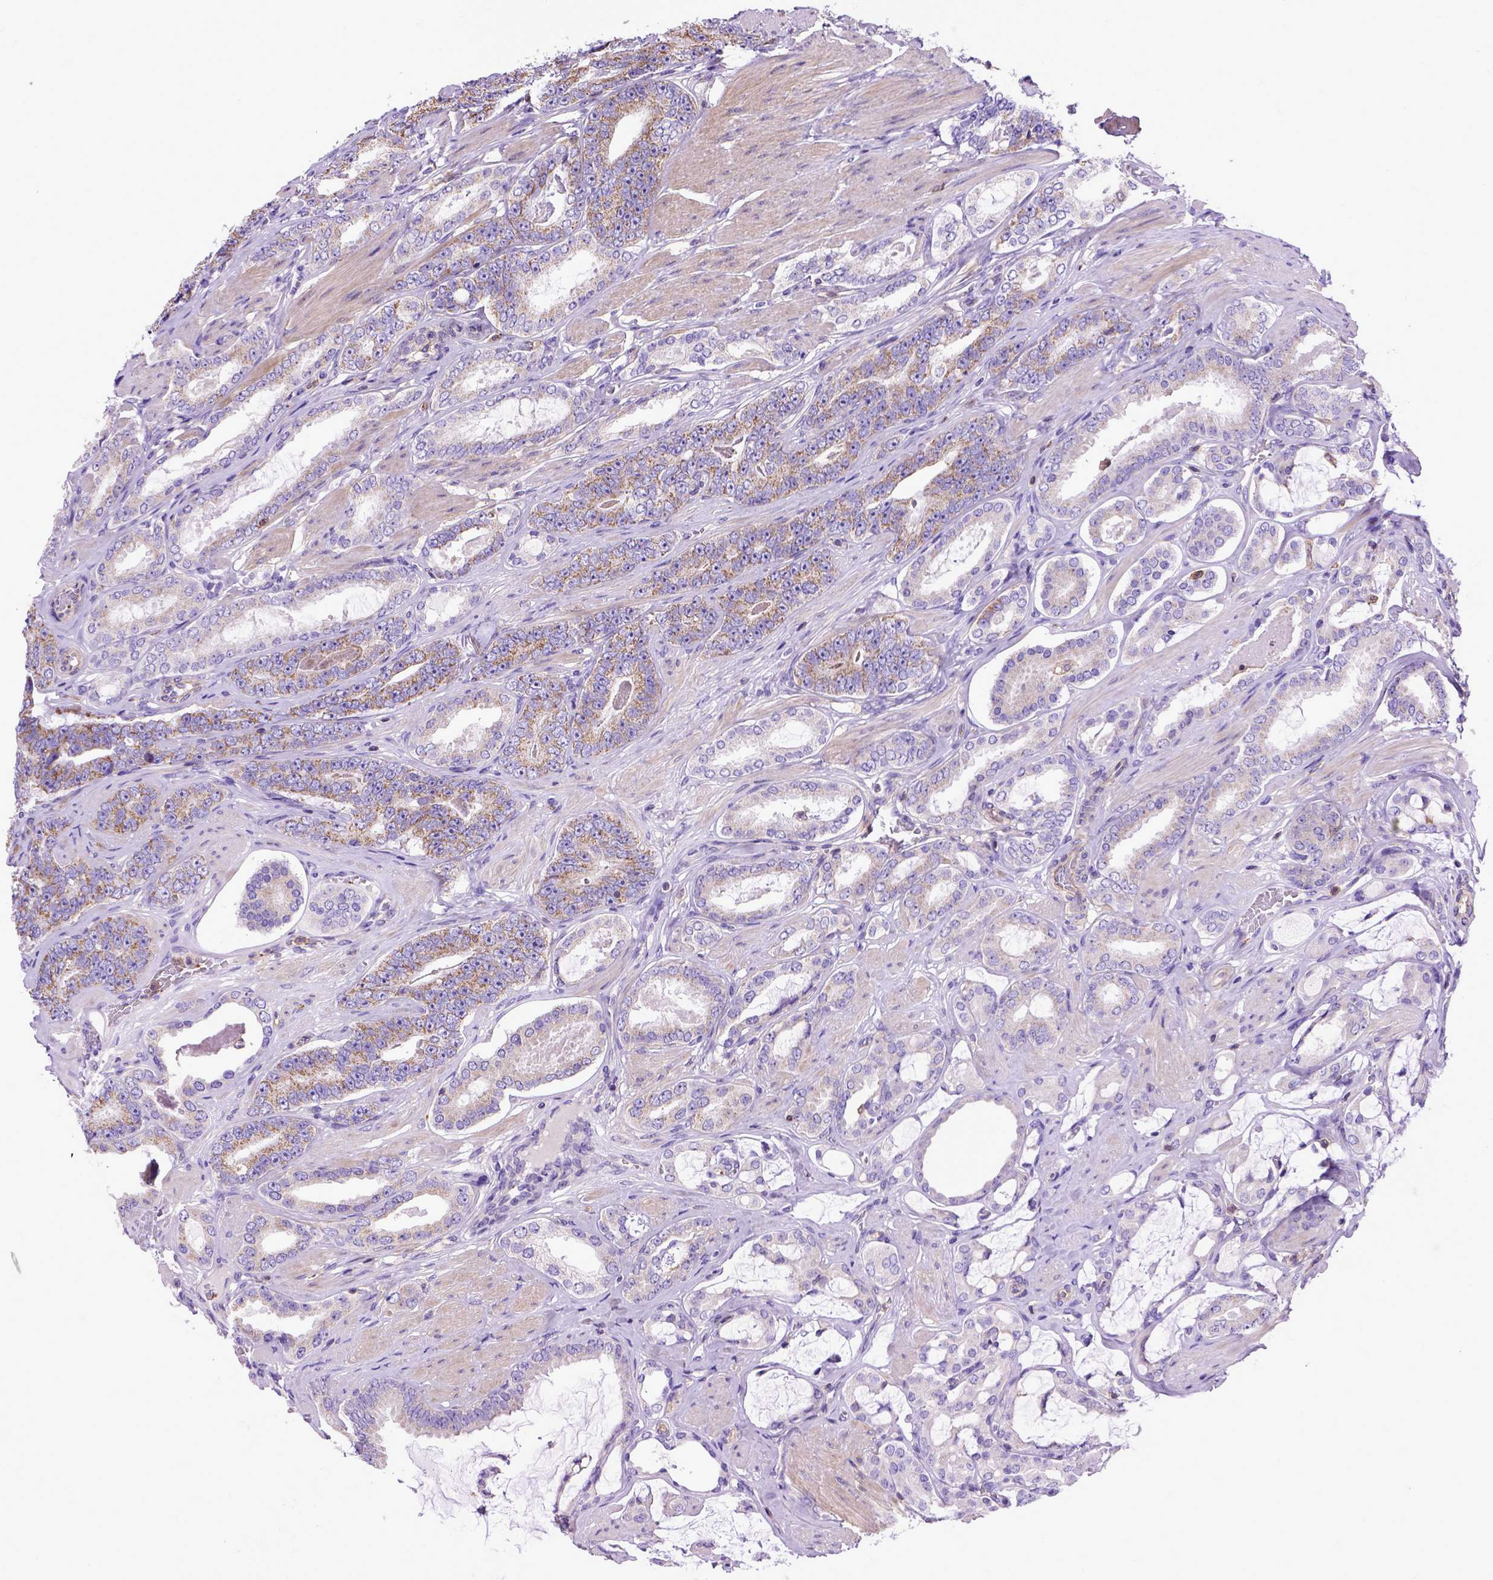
{"staining": {"intensity": "weak", "quantity": "25%-75%", "location": "cytoplasmic/membranous"}, "tissue": "prostate cancer", "cell_type": "Tumor cells", "image_type": "cancer", "snomed": [{"axis": "morphology", "description": "Adenocarcinoma, High grade"}, {"axis": "topography", "description": "Prostate"}], "caption": "Protein expression analysis of human adenocarcinoma (high-grade) (prostate) reveals weak cytoplasmic/membranous positivity in about 25%-75% of tumor cells.", "gene": "ASAH2", "patient": {"sex": "male", "age": 63}}